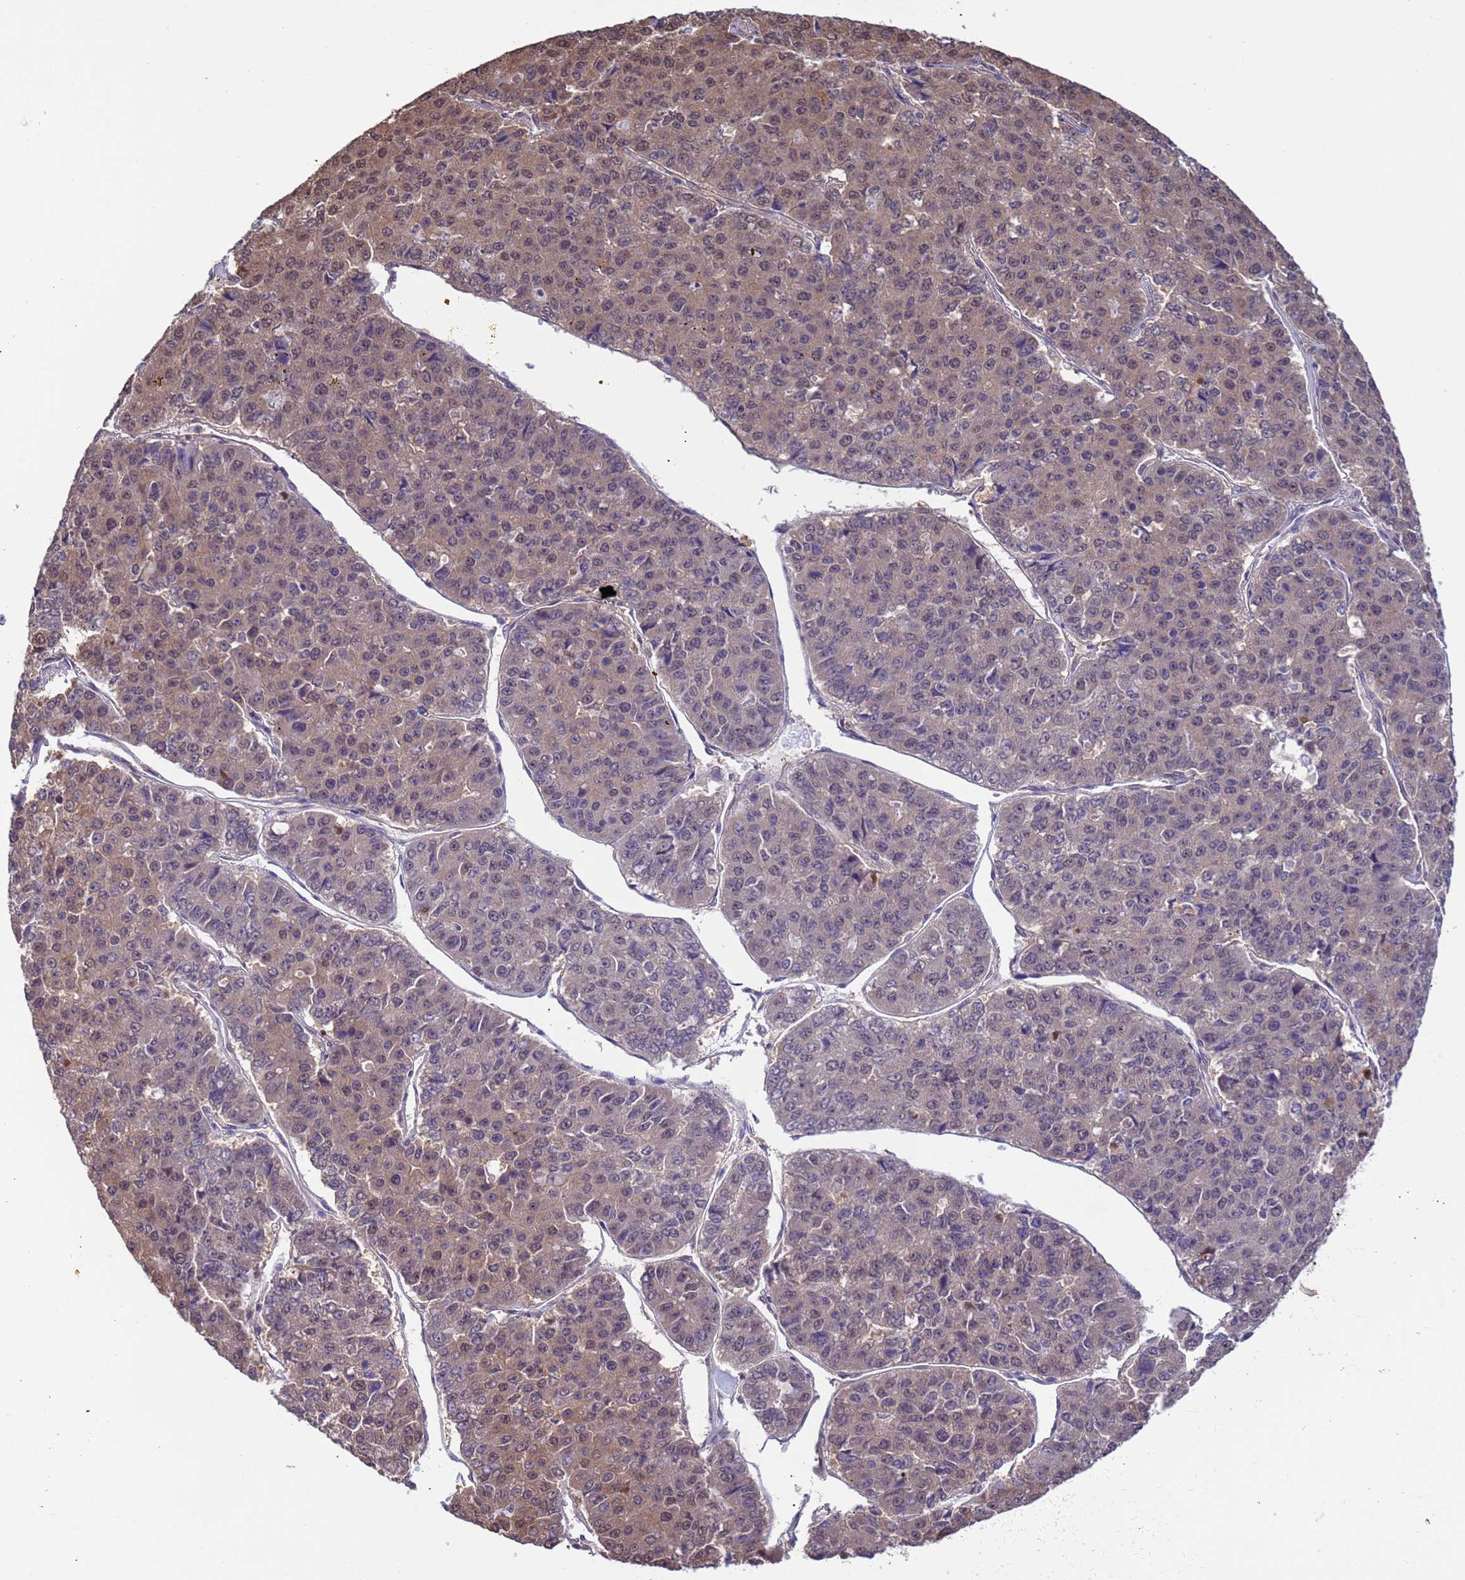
{"staining": {"intensity": "weak", "quantity": "25%-75%", "location": "cytoplasmic/membranous,nuclear"}, "tissue": "pancreatic cancer", "cell_type": "Tumor cells", "image_type": "cancer", "snomed": [{"axis": "morphology", "description": "Adenocarcinoma, NOS"}, {"axis": "topography", "description": "Pancreas"}], "caption": "Protein expression analysis of pancreatic cancer (adenocarcinoma) shows weak cytoplasmic/membranous and nuclear expression in about 25%-75% of tumor cells.", "gene": "ZFP69B", "patient": {"sex": "male", "age": 50}}